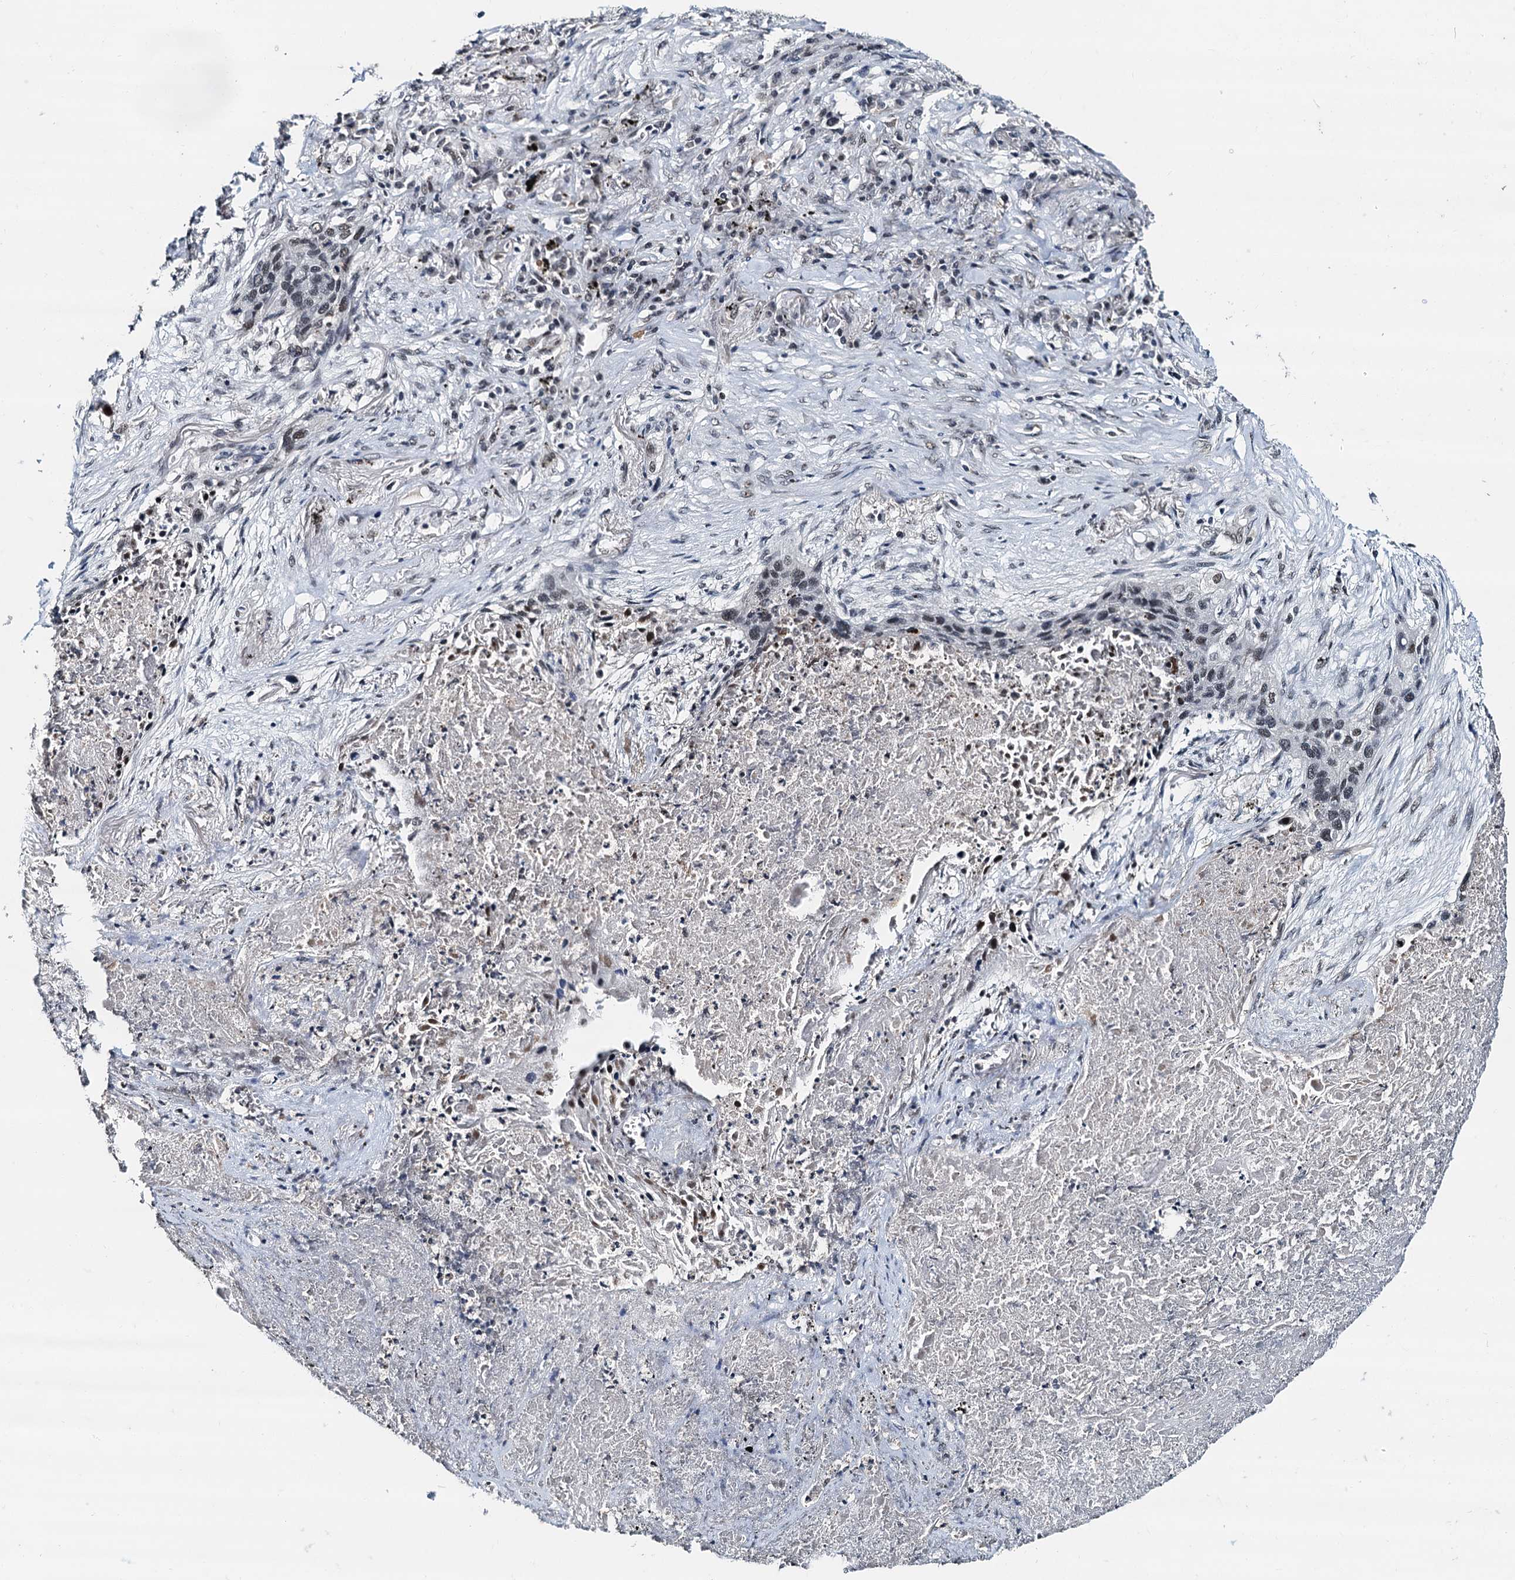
{"staining": {"intensity": "weak", "quantity": "25%-75%", "location": "nuclear"}, "tissue": "lung cancer", "cell_type": "Tumor cells", "image_type": "cancer", "snomed": [{"axis": "morphology", "description": "Squamous cell carcinoma, NOS"}, {"axis": "topography", "description": "Lung"}], "caption": "Protein staining exhibits weak nuclear expression in approximately 25%-75% of tumor cells in lung squamous cell carcinoma. (brown staining indicates protein expression, while blue staining denotes nuclei).", "gene": "SNRPD1", "patient": {"sex": "female", "age": 63}}